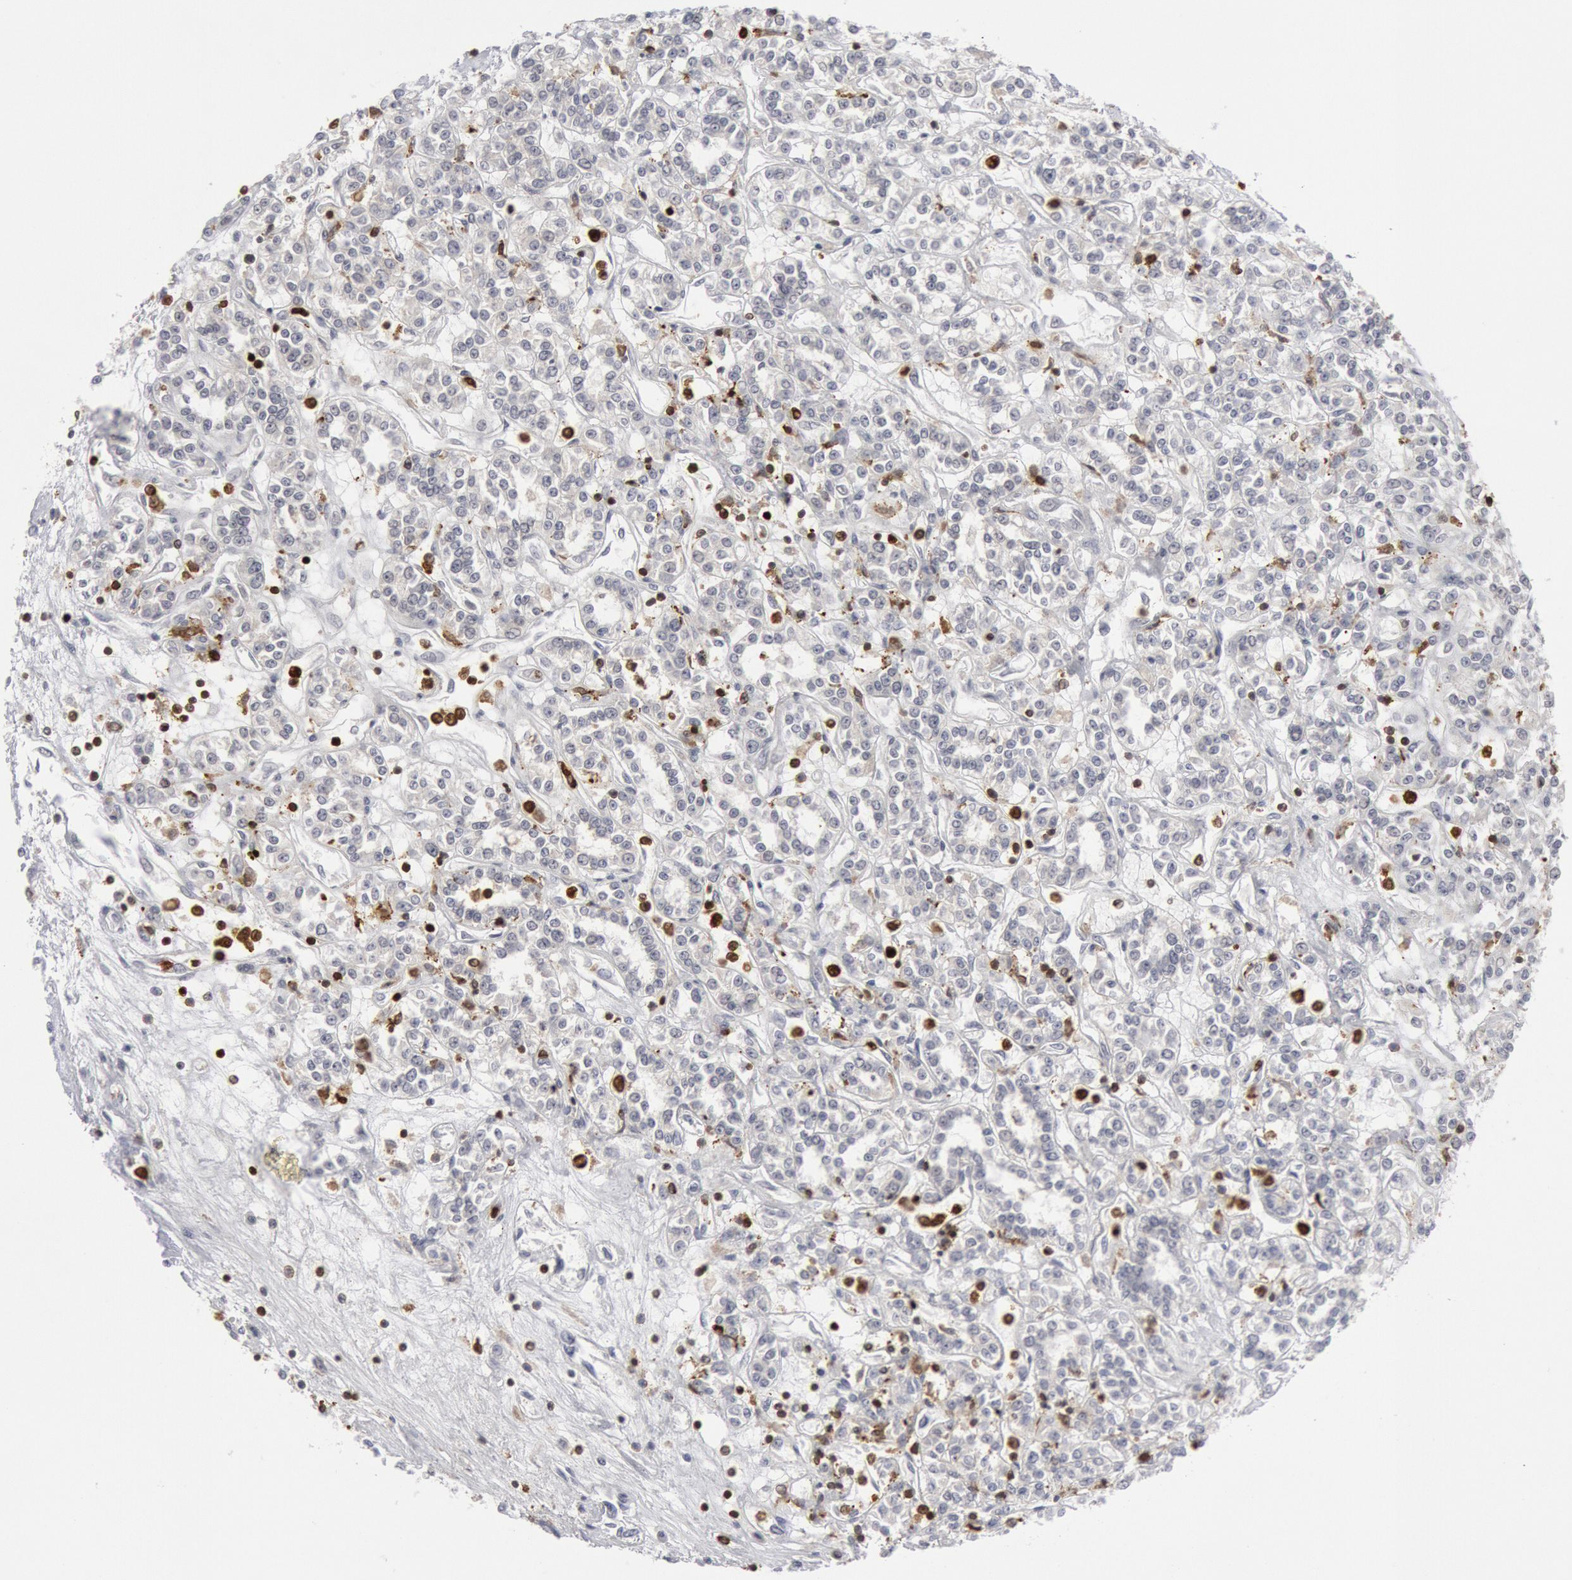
{"staining": {"intensity": "negative", "quantity": "none", "location": "none"}, "tissue": "renal cancer", "cell_type": "Tumor cells", "image_type": "cancer", "snomed": [{"axis": "morphology", "description": "Adenocarcinoma, NOS"}, {"axis": "topography", "description": "Kidney"}], "caption": "Immunohistochemistry (IHC) histopathology image of renal cancer (adenocarcinoma) stained for a protein (brown), which demonstrates no positivity in tumor cells. The staining is performed using DAB (3,3'-diaminobenzidine) brown chromogen with nuclei counter-stained in using hematoxylin.", "gene": "PTPN6", "patient": {"sex": "female", "age": 76}}